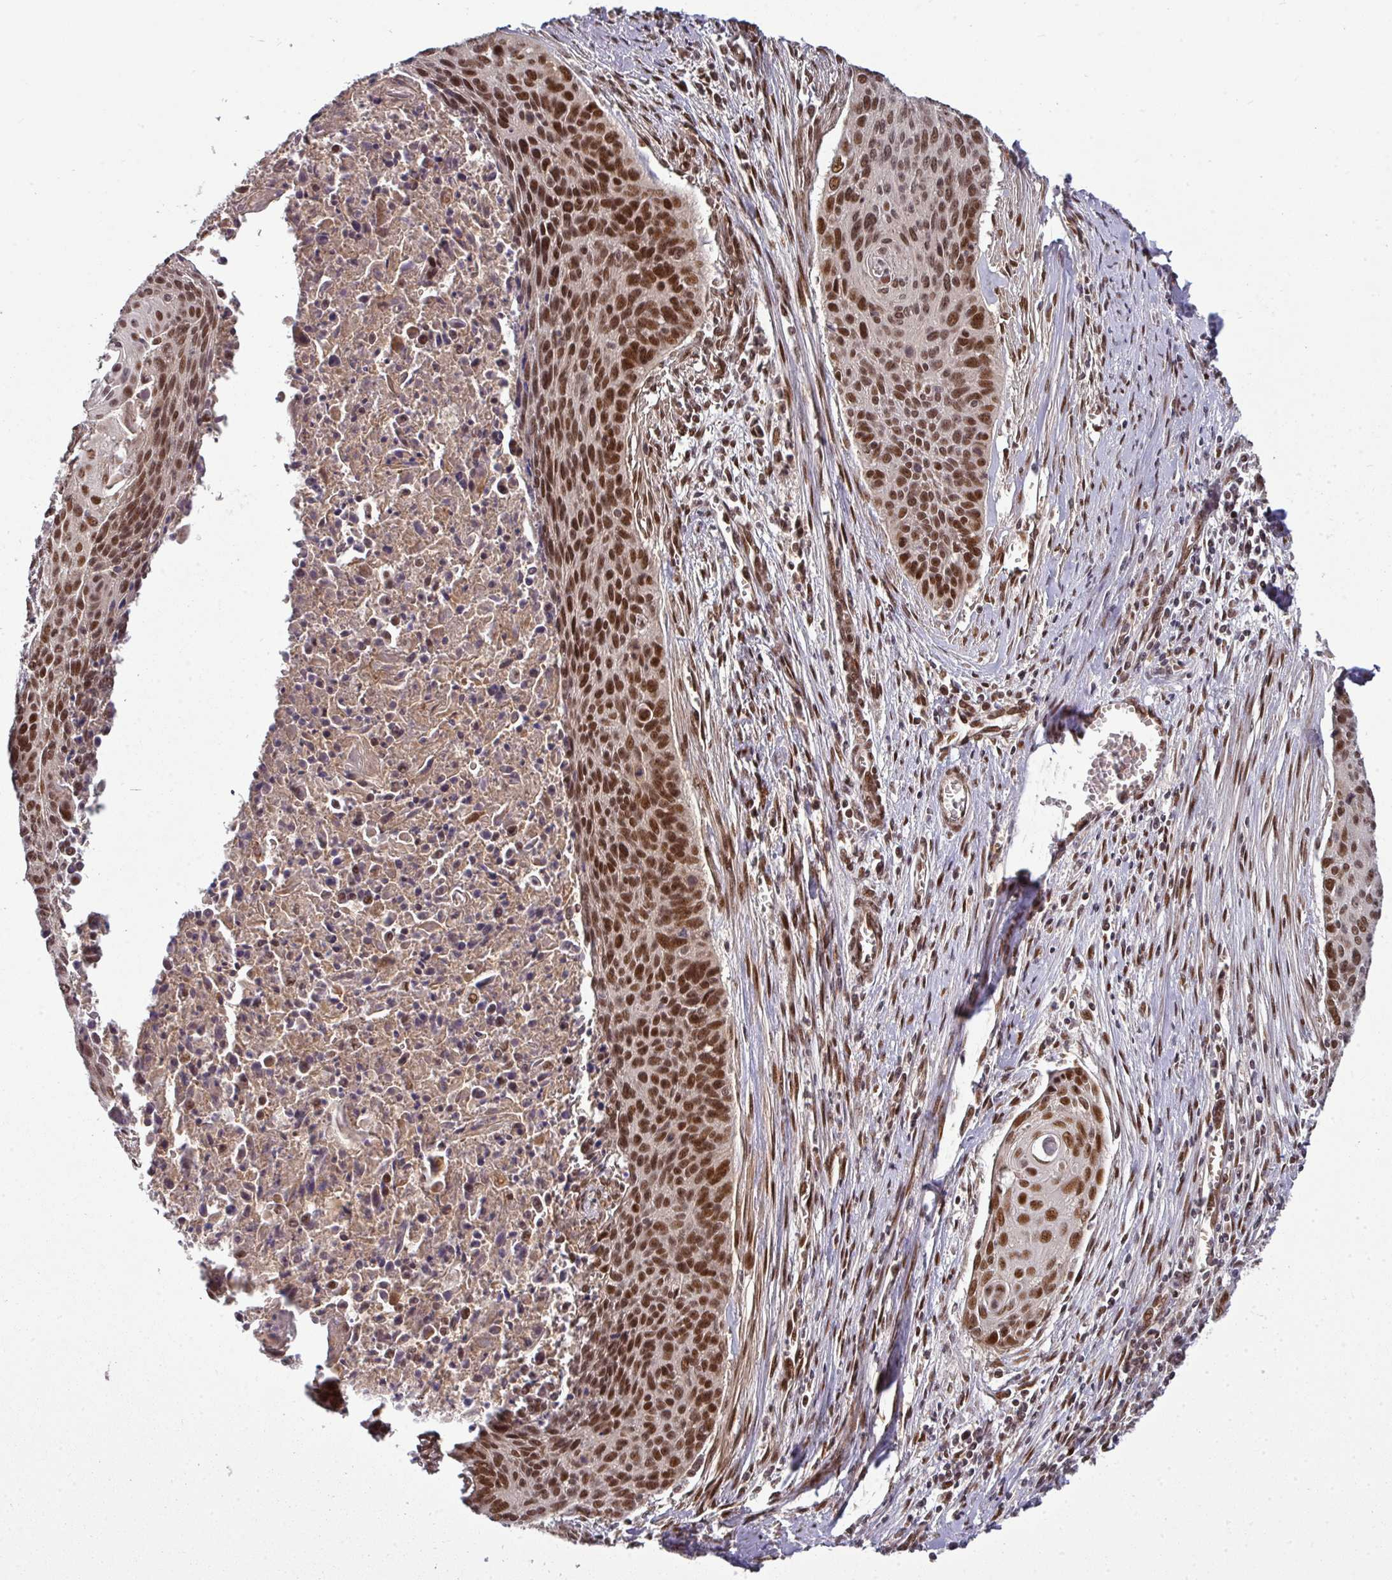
{"staining": {"intensity": "strong", "quantity": ">75%", "location": "nuclear"}, "tissue": "cervical cancer", "cell_type": "Tumor cells", "image_type": "cancer", "snomed": [{"axis": "morphology", "description": "Squamous cell carcinoma, NOS"}, {"axis": "topography", "description": "Cervix"}], "caption": "The photomicrograph reveals immunohistochemical staining of squamous cell carcinoma (cervical). There is strong nuclear positivity is seen in about >75% of tumor cells. The protein is shown in brown color, while the nuclei are stained blue.", "gene": "CIC", "patient": {"sex": "female", "age": 55}}